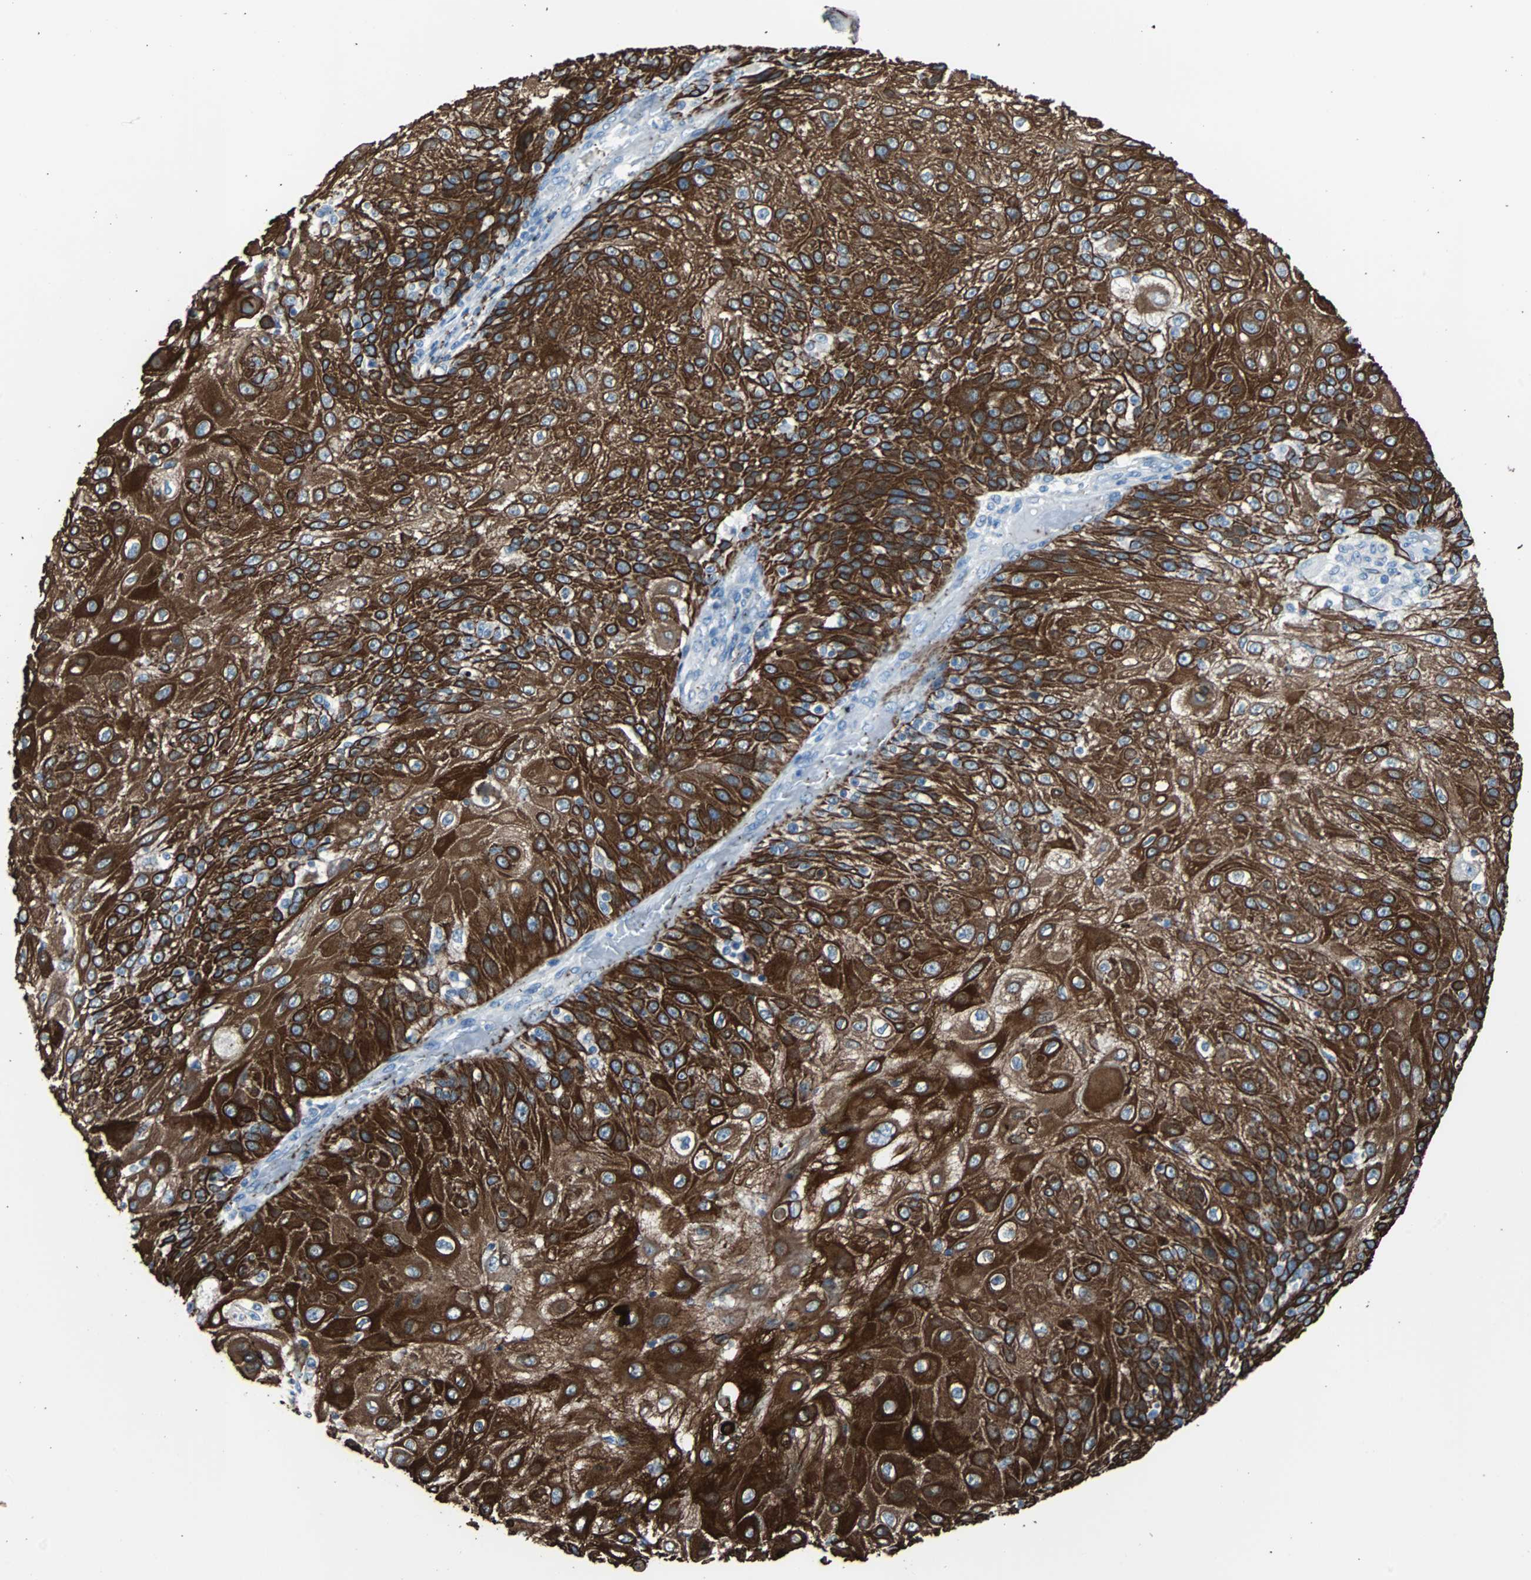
{"staining": {"intensity": "strong", "quantity": ">75%", "location": "cytoplasmic/membranous"}, "tissue": "skin cancer", "cell_type": "Tumor cells", "image_type": "cancer", "snomed": [{"axis": "morphology", "description": "Normal tissue, NOS"}, {"axis": "morphology", "description": "Squamous cell carcinoma, NOS"}, {"axis": "topography", "description": "Skin"}], "caption": "Approximately >75% of tumor cells in human squamous cell carcinoma (skin) reveal strong cytoplasmic/membranous protein positivity as visualized by brown immunohistochemical staining.", "gene": "KRT7", "patient": {"sex": "female", "age": 83}}